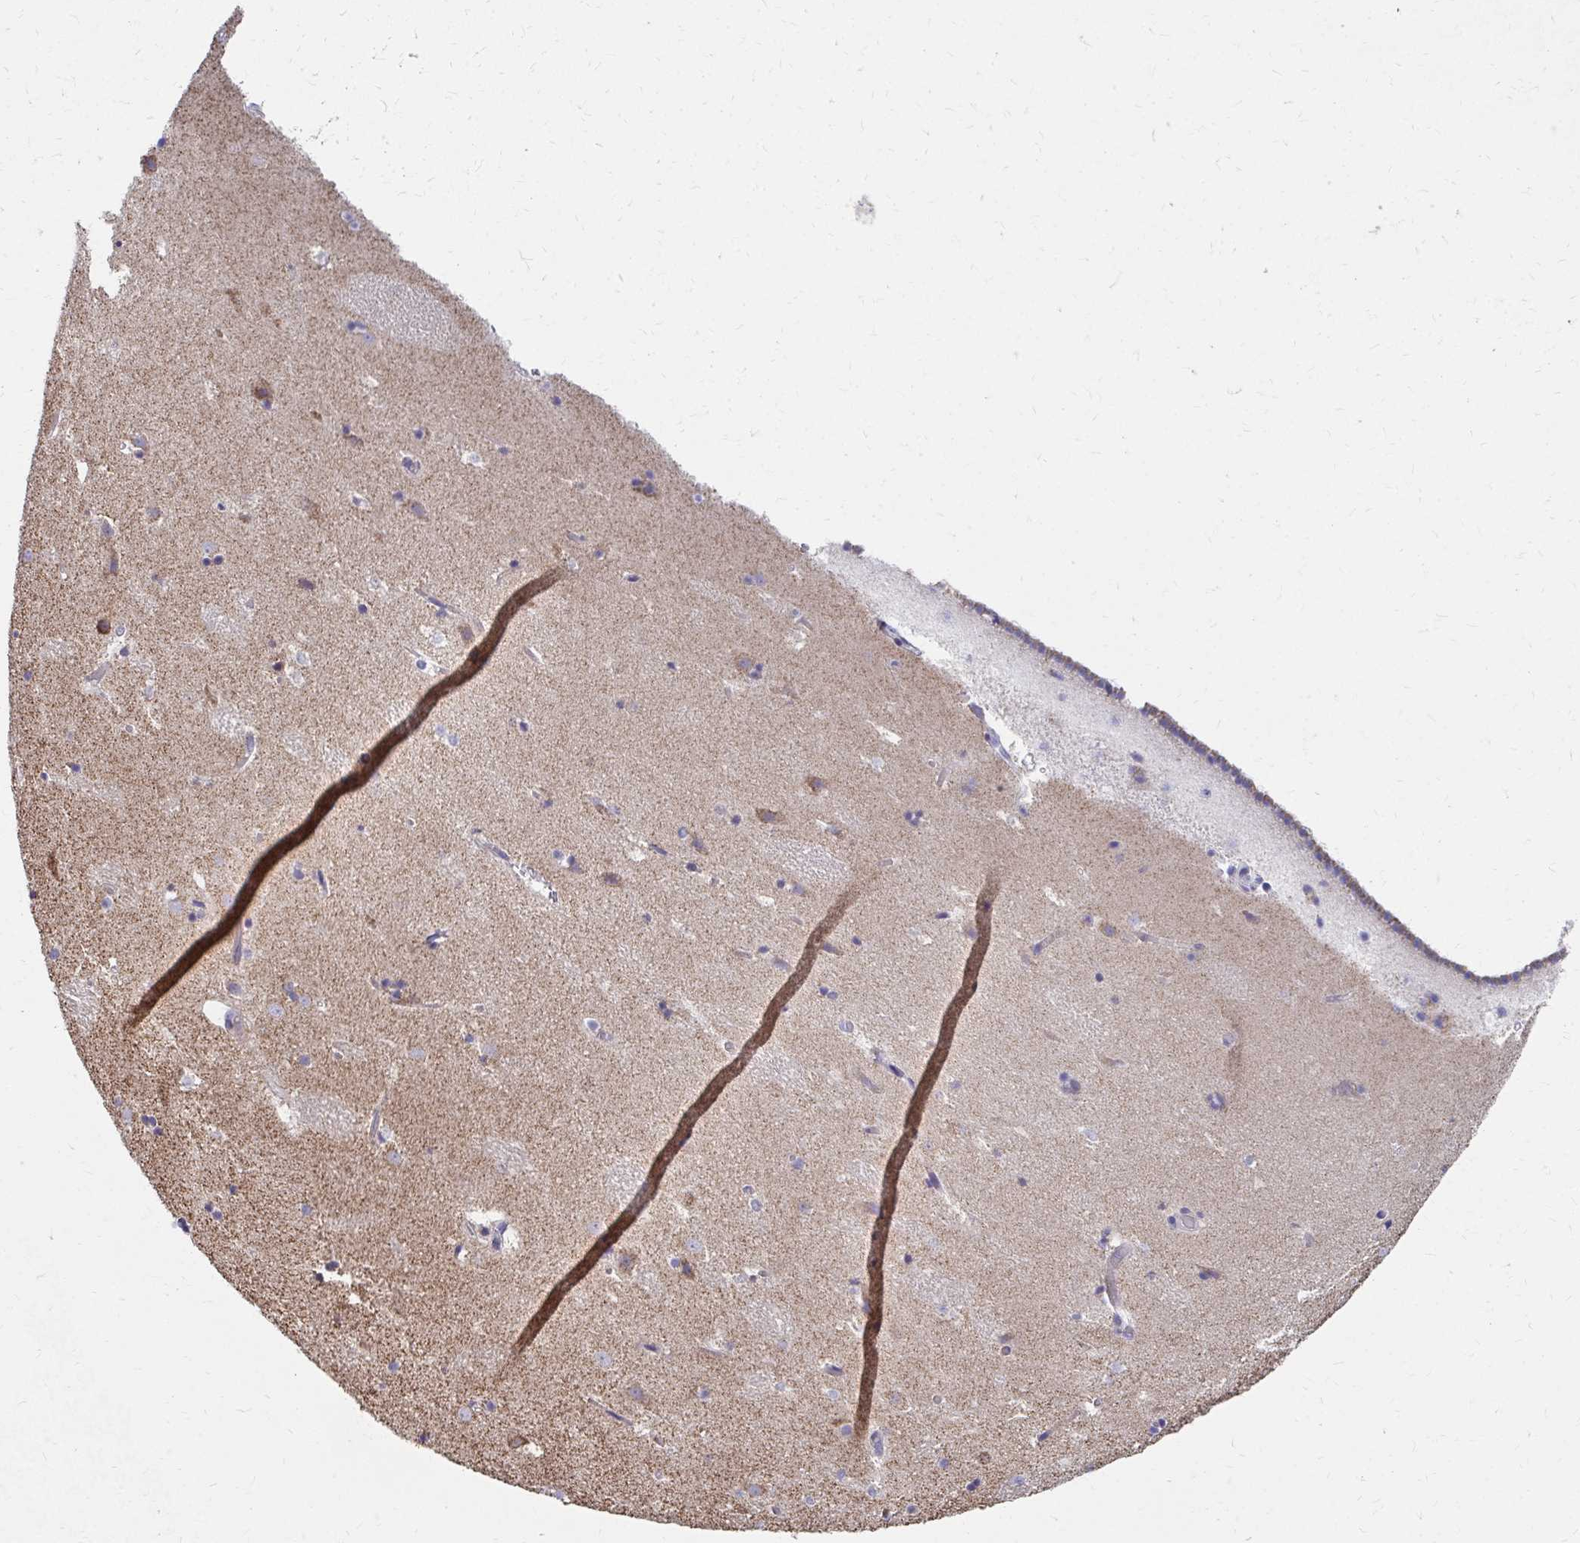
{"staining": {"intensity": "negative", "quantity": "none", "location": "none"}, "tissue": "caudate", "cell_type": "Glial cells", "image_type": "normal", "snomed": [{"axis": "morphology", "description": "Normal tissue, NOS"}, {"axis": "topography", "description": "Lateral ventricle wall"}], "caption": "DAB immunohistochemical staining of unremarkable caudate exhibits no significant expression in glial cells.", "gene": "RCC1L", "patient": {"sex": "male", "age": 37}}